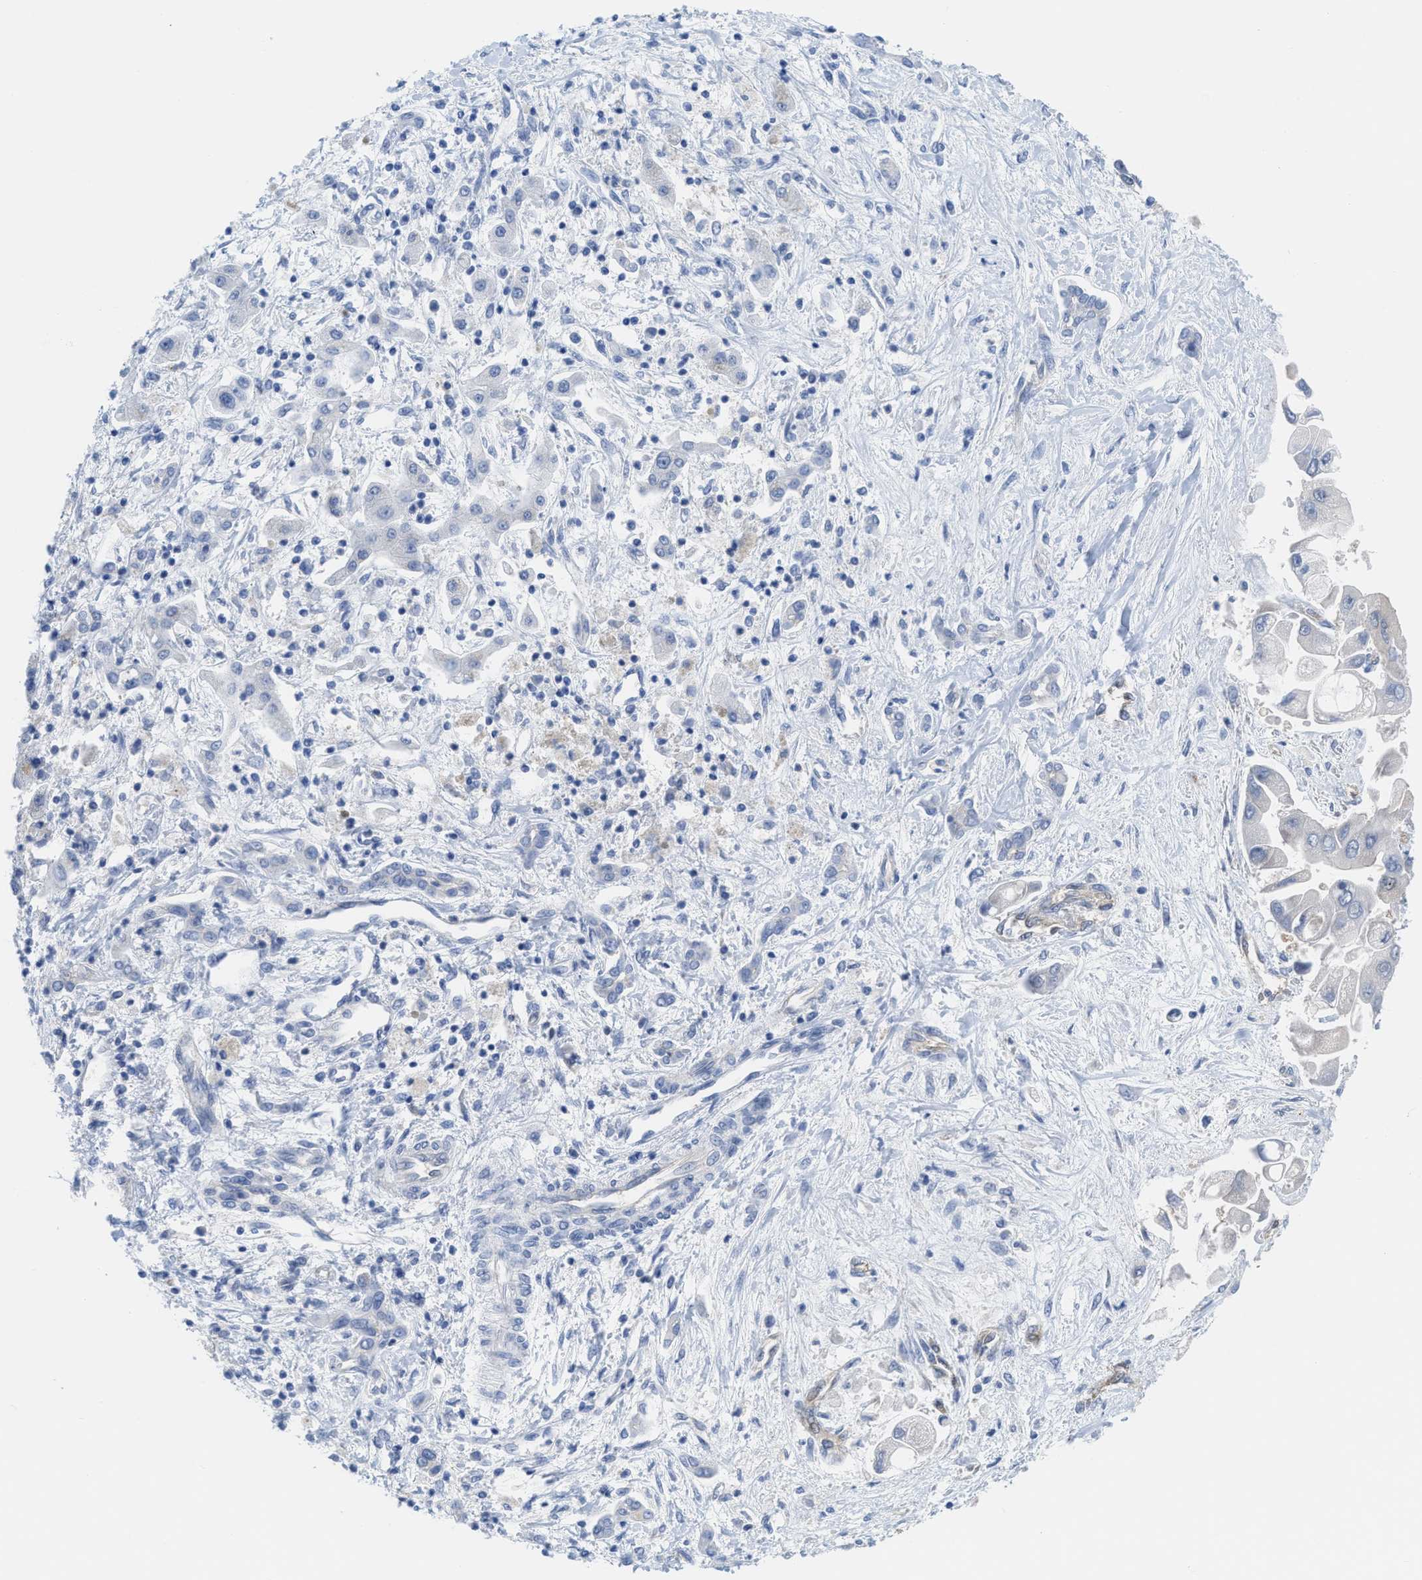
{"staining": {"intensity": "negative", "quantity": "none", "location": "none"}, "tissue": "liver cancer", "cell_type": "Tumor cells", "image_type": "cancer", "snomed": [{"axis": "morphology", "description": "Cholangiocarcinoma"}, {"axis": "topography", "description": "Liver"}], "caption": "Immunohistochemical staining of human liver cancer exhibits no significant staining in tumor cells.", "gene": "LDAF1", "patient": {"sex": "male", "age": 50}}